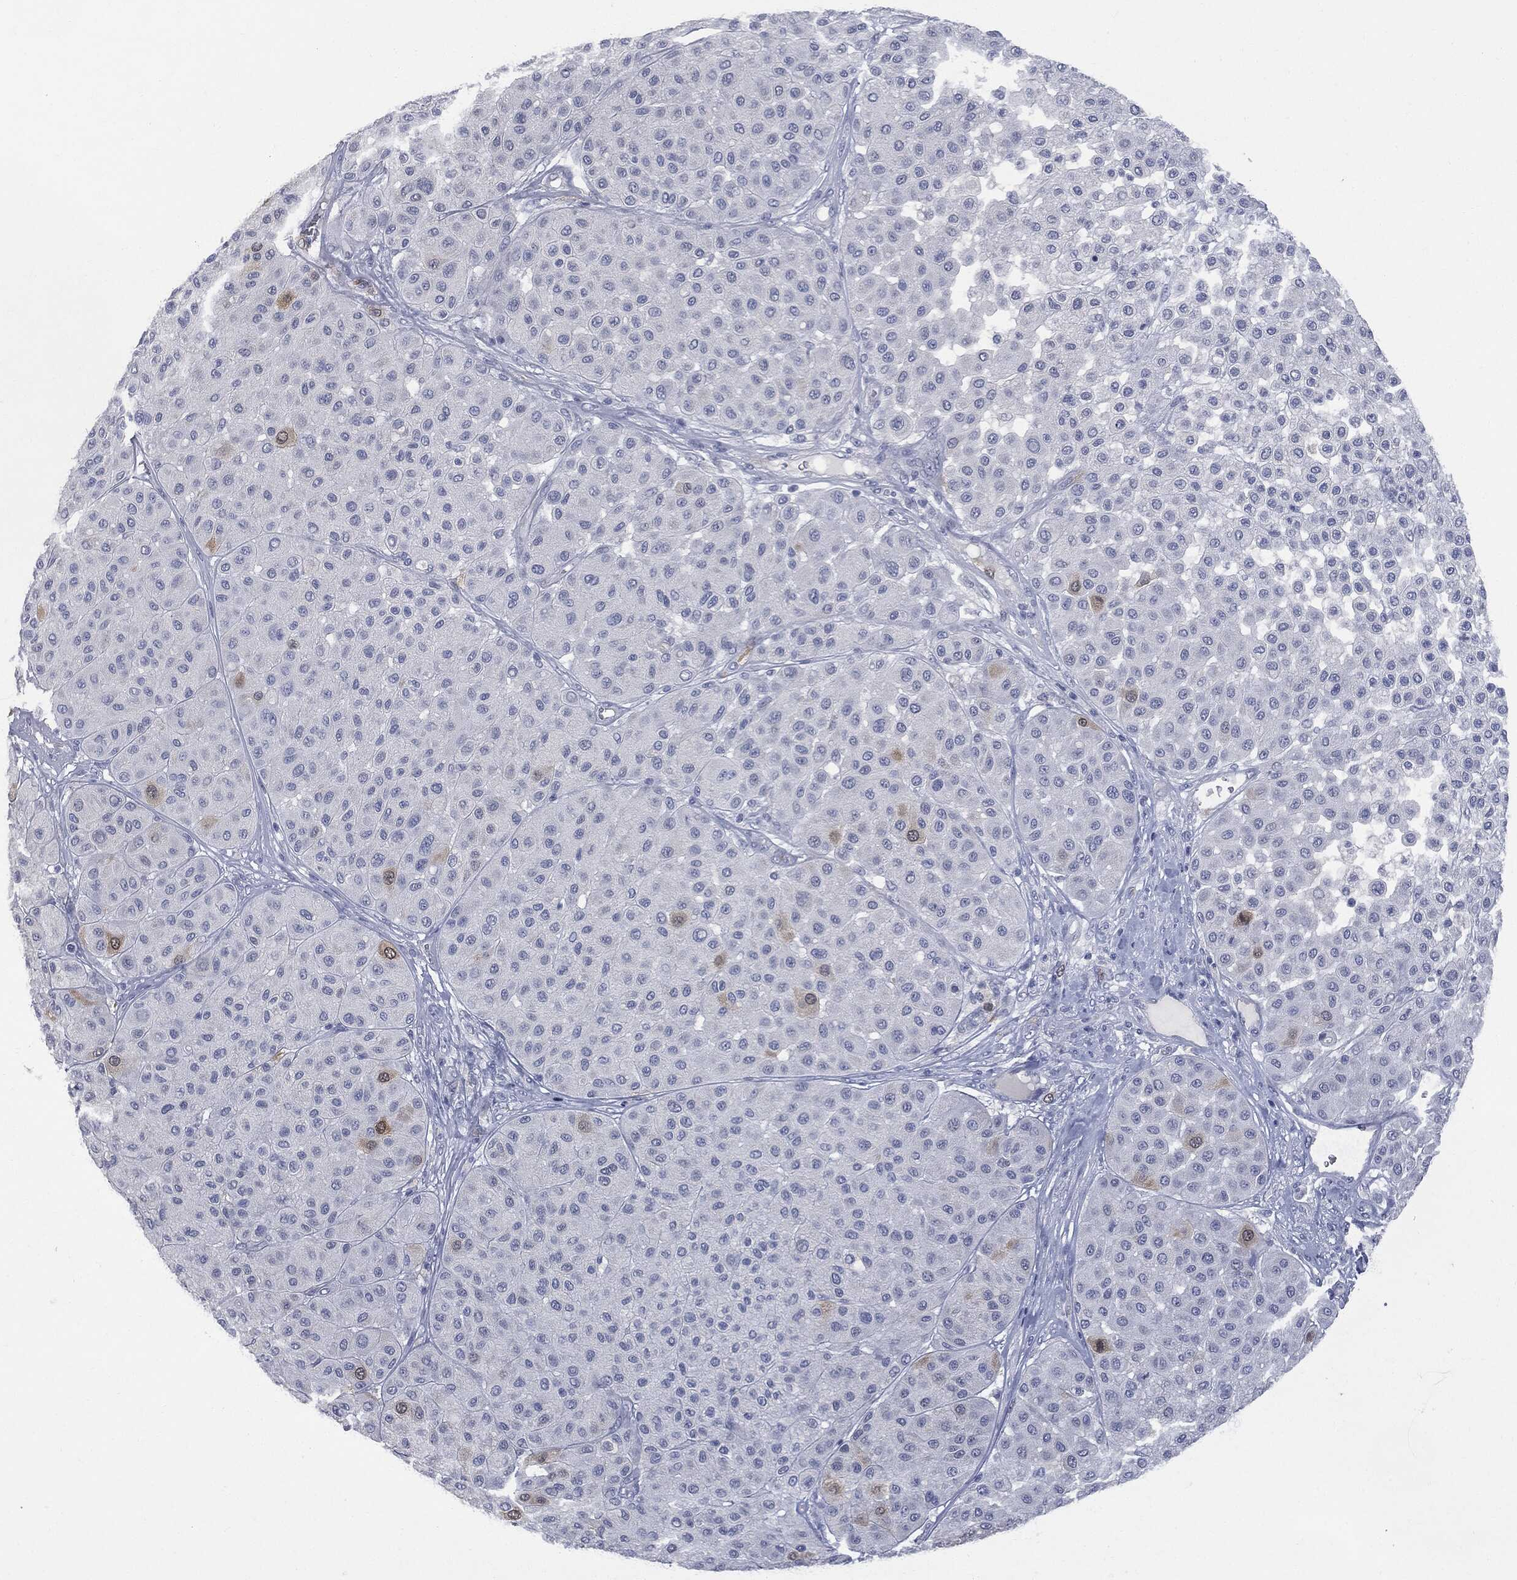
{"staining": {"intensity": "moderate", "quantity": "<25%", "location": "cytoplasmic/membranous"}, "tissue": "melanoma", "cell_type": "Tumor cells", "image_type": "cancer", "snomed": [{"axis": "morphology", "description": "Malignant melanoma, Metastatic site"}, {"axis": "topography", "description": "Smooth muscle"}], "caption": "A high-resolution image shows immunohistochemistry (IHC) staining of melanoma, which displays moderate cytoplasmic/membranous expression in approximately <25% of tumor cells. The staining is performed using DAB (3,3'-diaminobenzidine) brown chromogen to label protein expression. The nuclei are counter-stained blue using hematoxylin.", "gene": "UBE2C", "patient": {"sex": "male", "age": 41}}